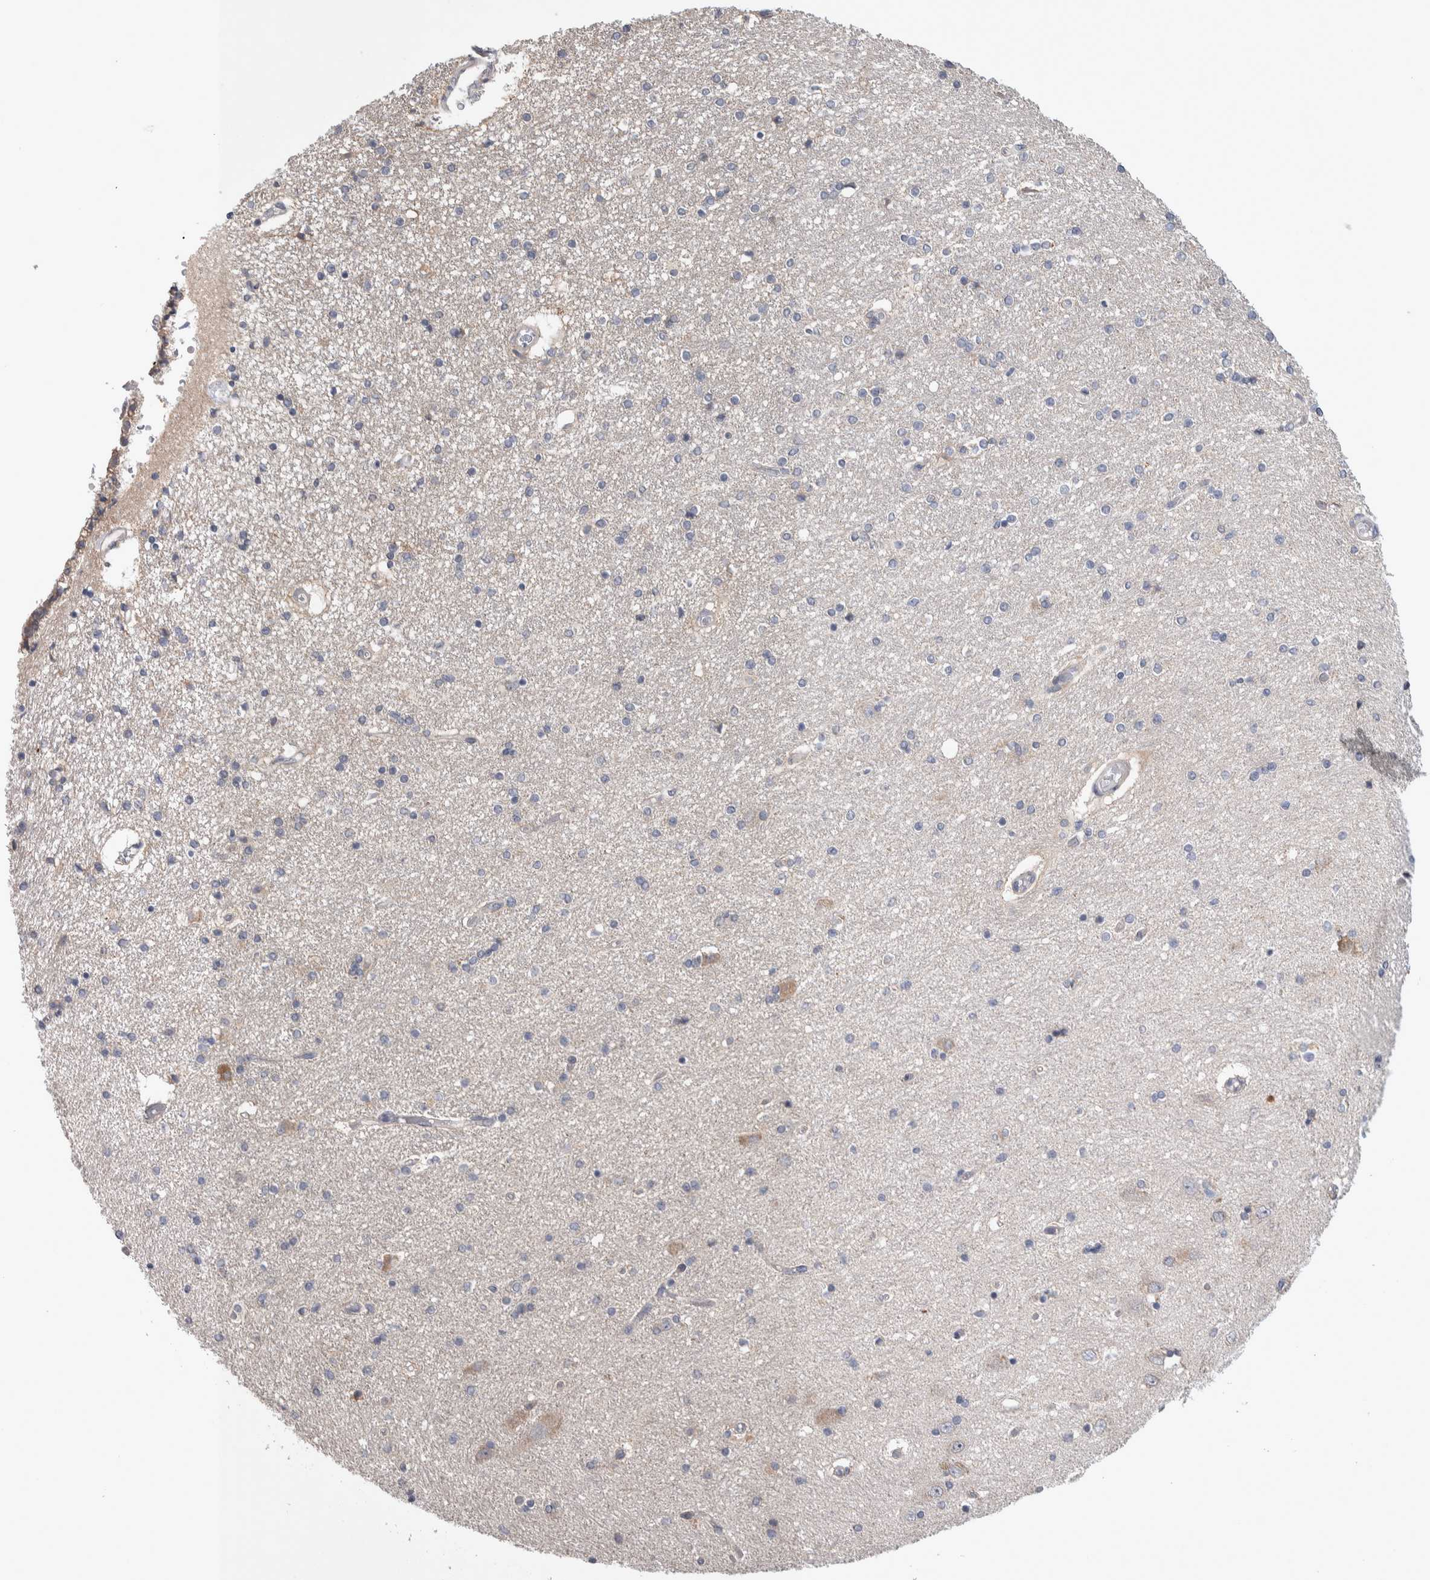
{"staining": {"intensity": "negative", "quantity": "none", "location": "none"}, "tissue": "hippocampus", "cell_type": "Glial cells", "image_type": "normal", "snomed": [{"axis": "morphology", "description": "Normal tissue, NOS"}, {"axis": "topography", "description": "Hippocampus"}], "caption": "Micrograph shows no significant protein positivity in glial cells of benign hippocampus.", "gene": "IBTK", "patient": {"sex": "female", "age": 54}}